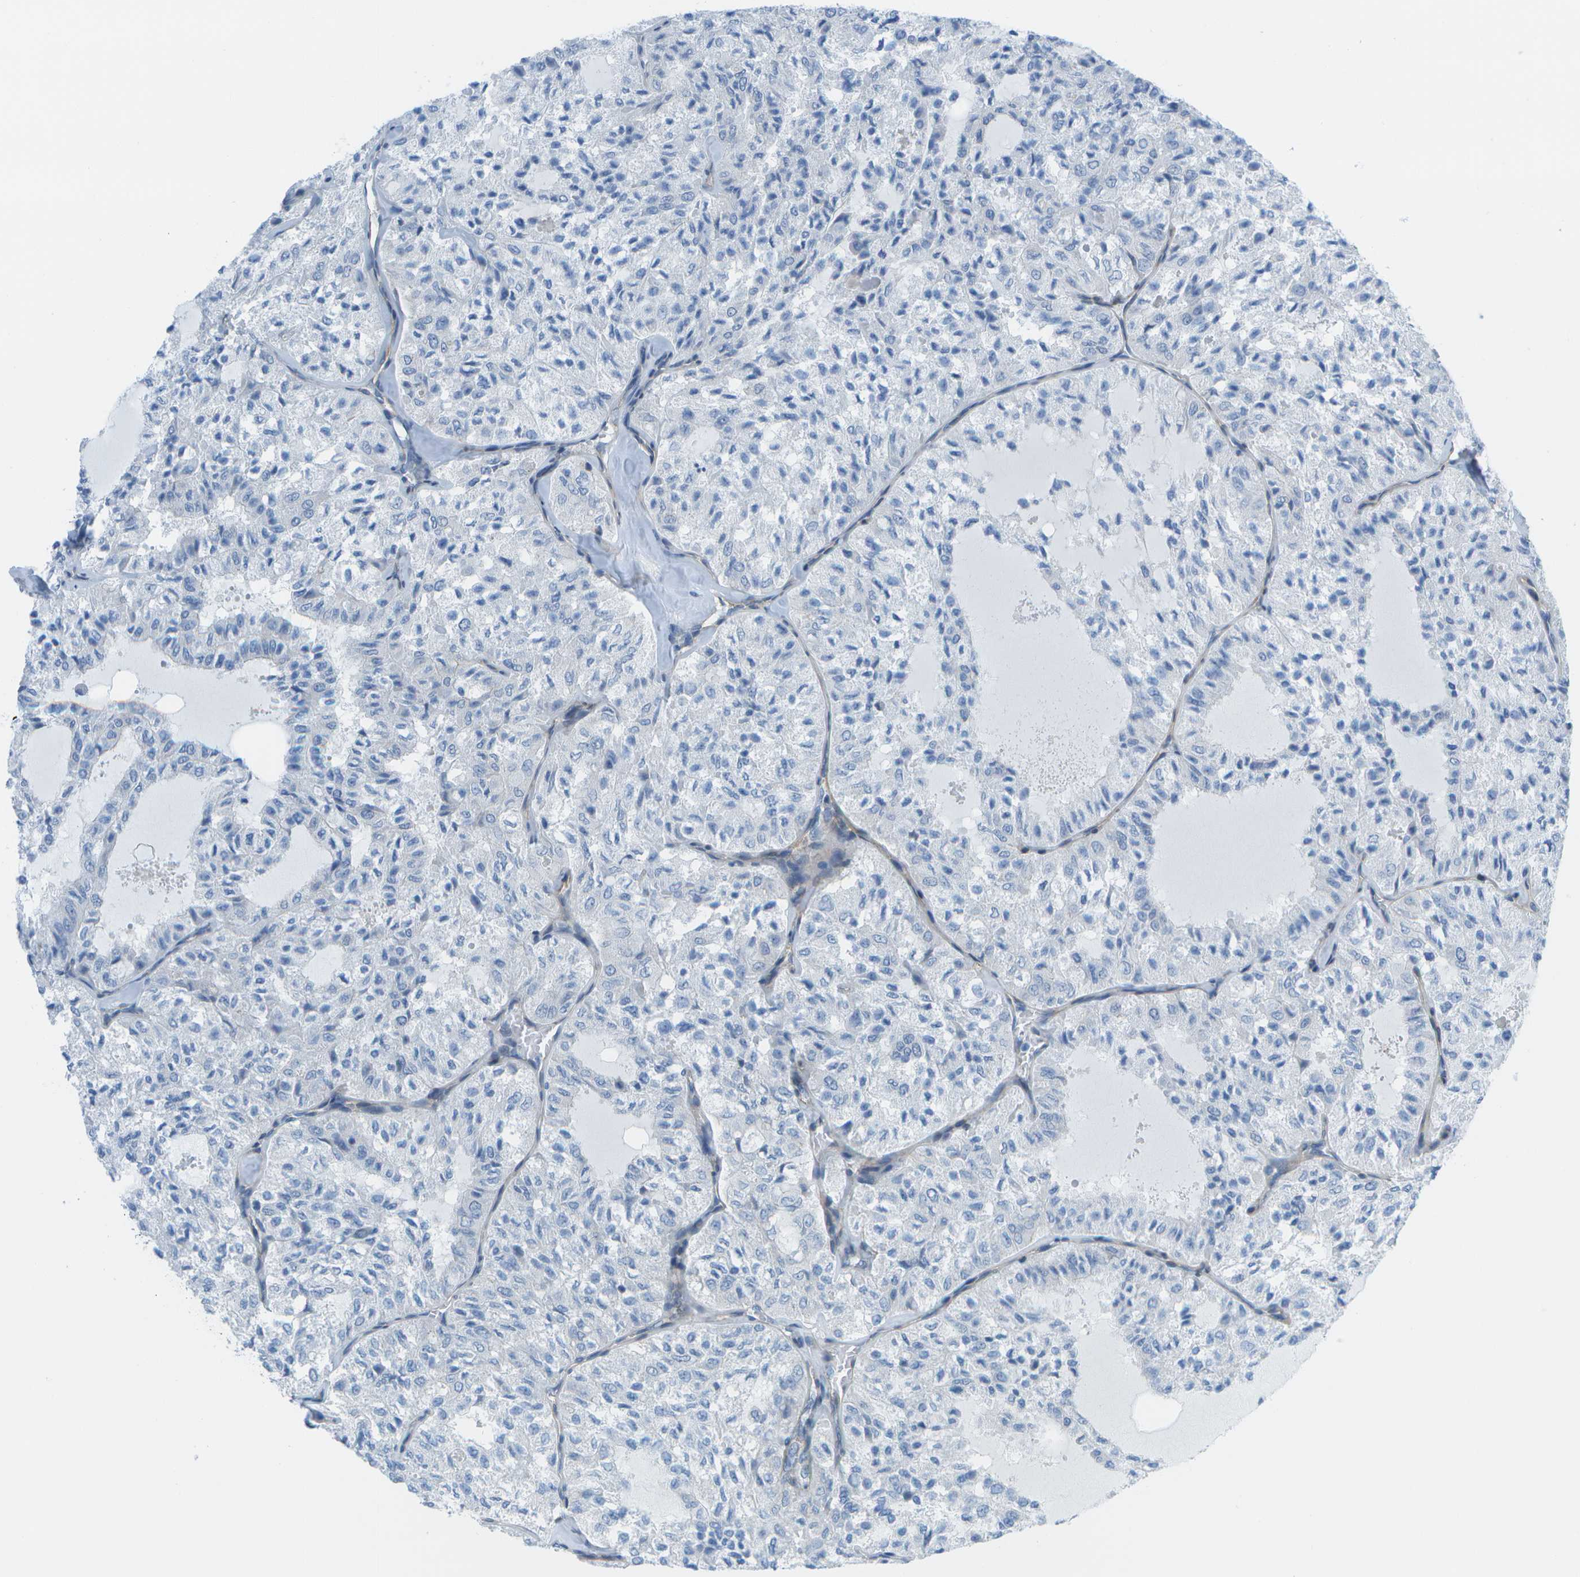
{"staining": {"intensity": "negative", "quantity": "none", "location": "none"}, "tissue": "thyroid cancer", "cell_type": "Tumor cells", "image_type": "cancer", "snomed": [{"axis": "morphology", "description": "Follicular adenoma carcinoma, NOS"}, {"axis": "topography", "description": "Thyroid gland"}], "caption": "The photomicrograph demonstrates no significant staining in tumor cells of thyroid cancer.", "gene": "SORBS3", "patient": {"sex": "male", "age": 75}}